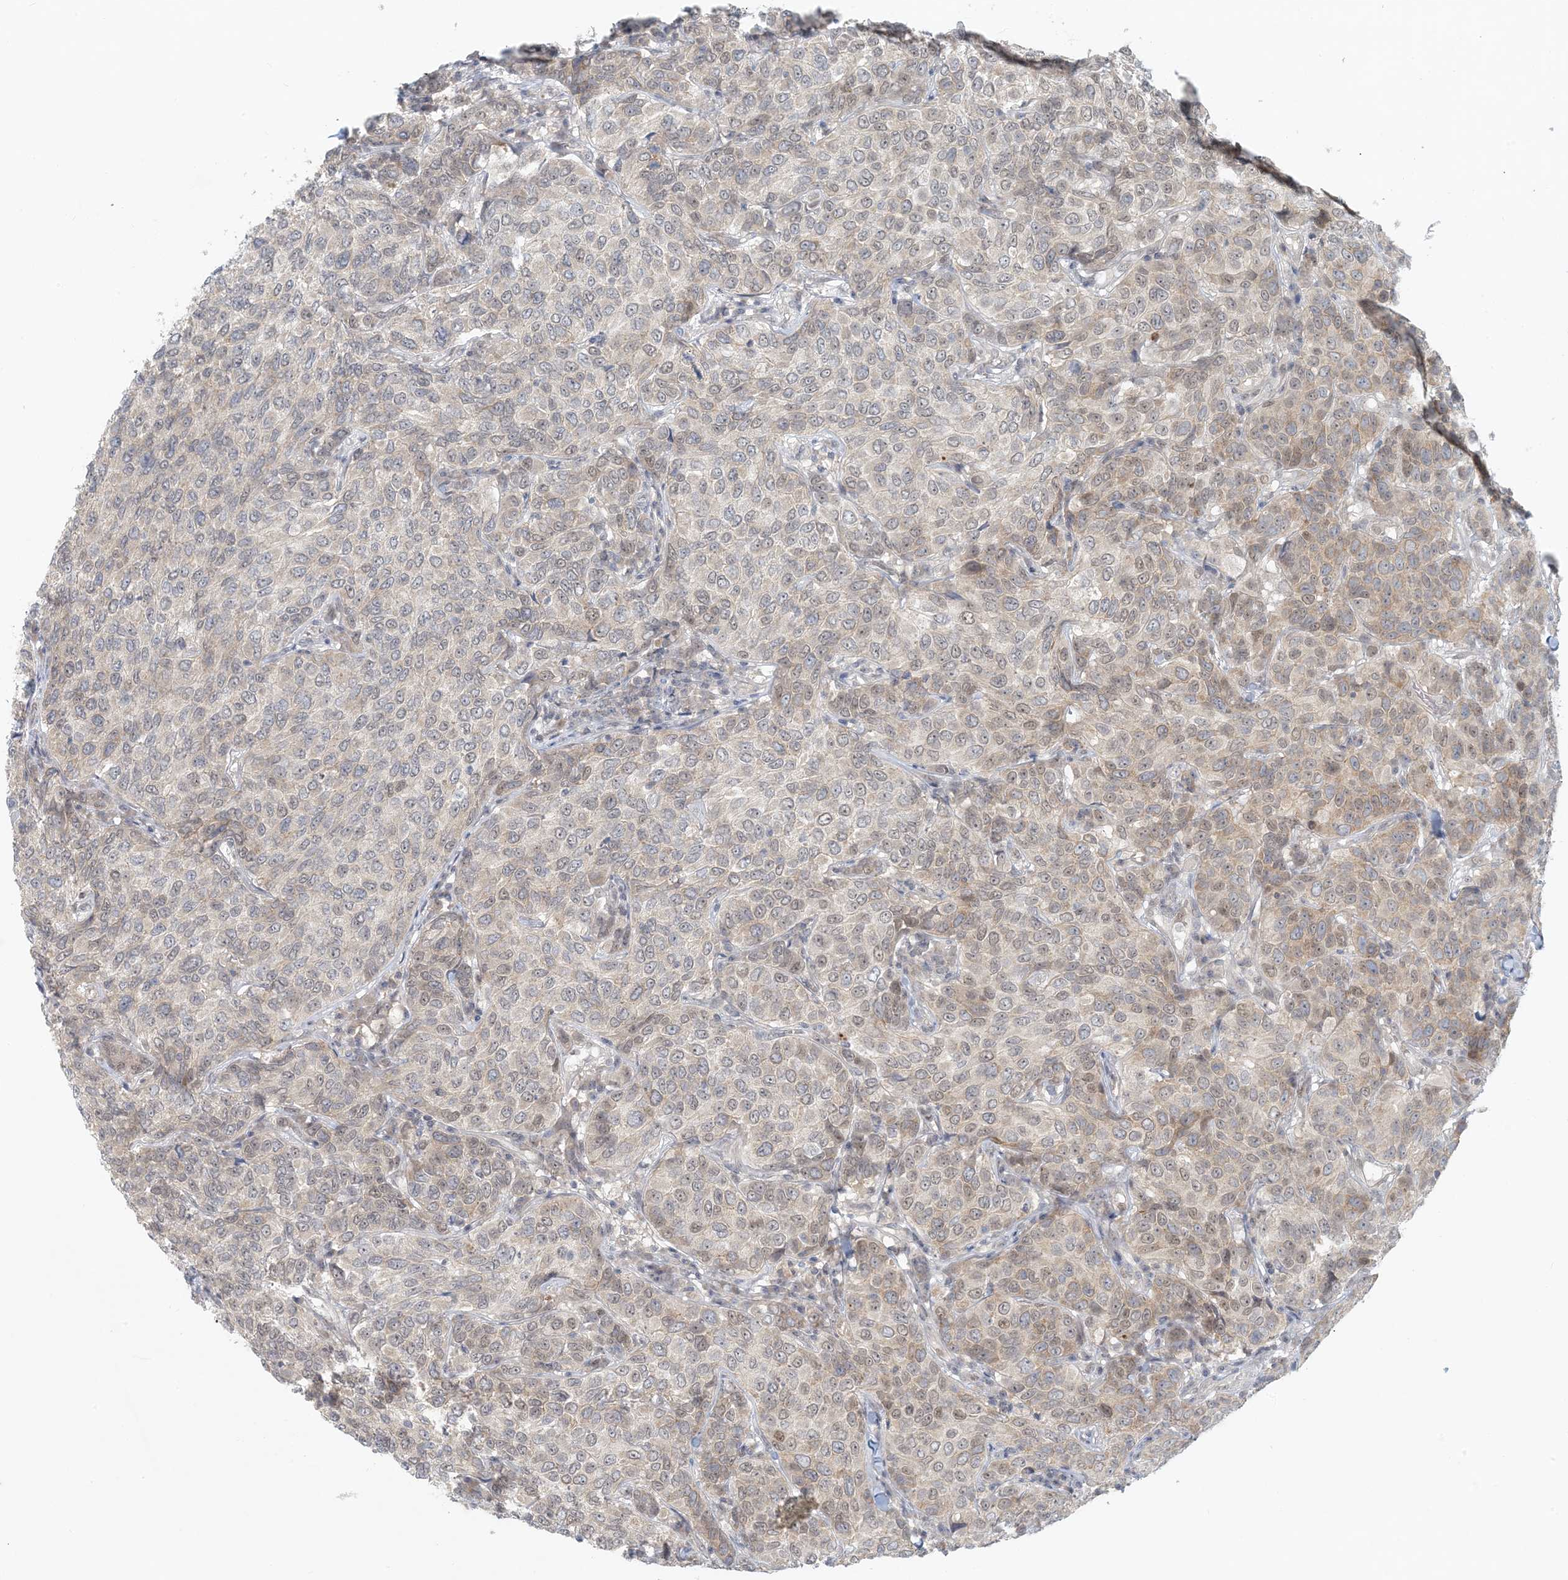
{"staining": {"intensity": "weak", "quantity": ">75%", "location": "cytoplasmic/membranous,nuclear"}, "tissue": "breast cancer", "cell_type": "Tumor cells", "image_type": "cancer", "snomed": [{"axis": "morphology", "description": "Duct carcinoma"}, {"axis": "topography", "description": "Breast"}], "caption": "Protein staining of breast cancer (infiltrating ductal carcinoma) tissue reveals weak cytoplasmic/membranous and nuclear positivity in about >75% of tumor cells.", "gene": "OBI1", "patient": {"sex": "female", "age": 55}}